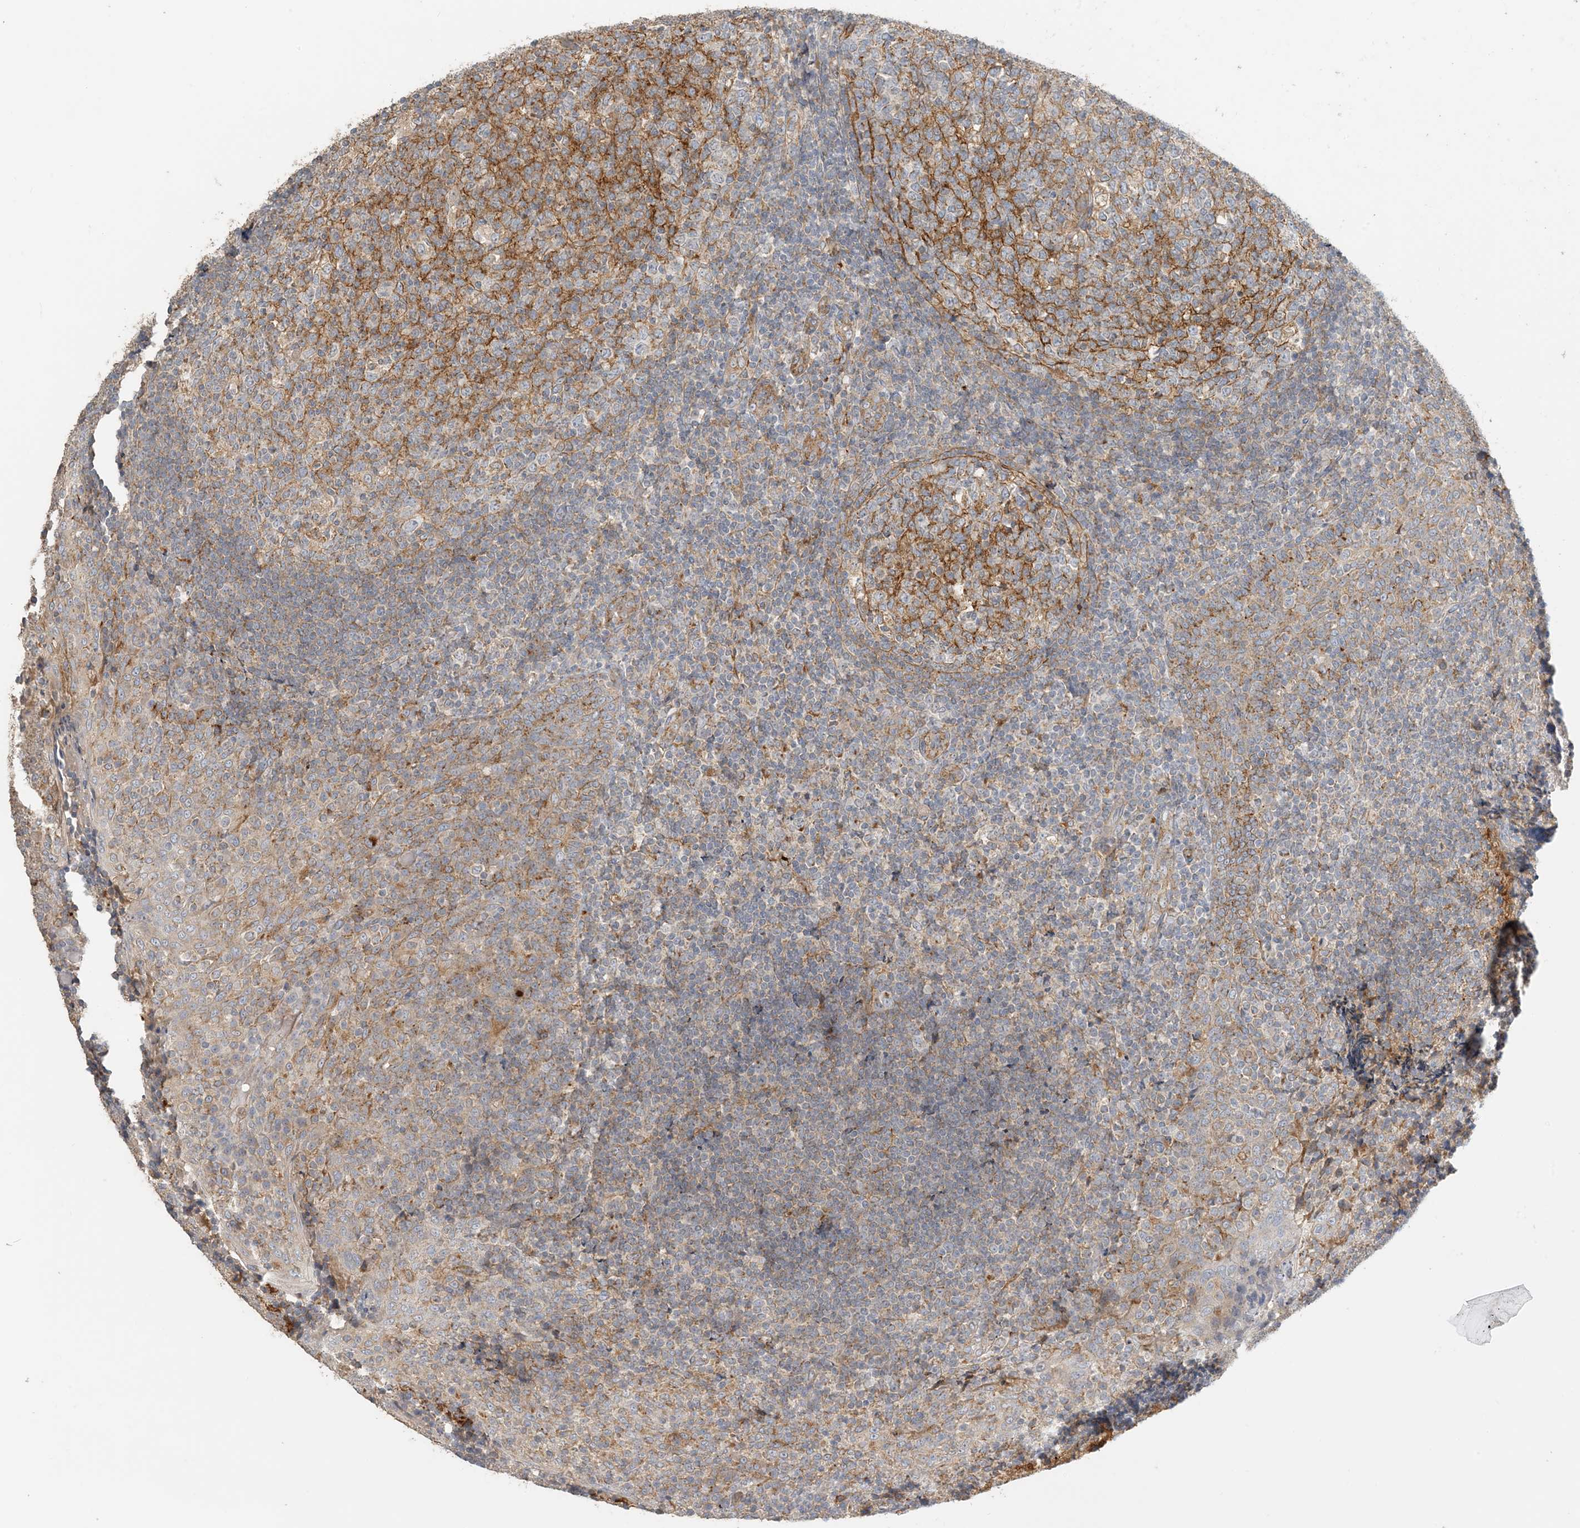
{"staining": {"intensity": "moderate", "quantity": "25%-75%", "location": "cytoplasmic/membranous"}, "tissue": "tonsil", "cell_type": "Germinal center cells", "image_type": "normal", "snomed": [{"axis": "morphology", "description": "Normal tissue, NOS"}, {"axis": "topography", "description": "Tonsil"}], "caption": "Unremarkable tonsil displays moderate cytoplasmic/membranous staining in about 25%-75% of germinal center cells, visualized by immunohistochemistry. (brown staining indicates protein expression, while blue staining denotes nuclei).", "gene": "SPPL2A", "patient": {"sex": "female", "age": 19}}